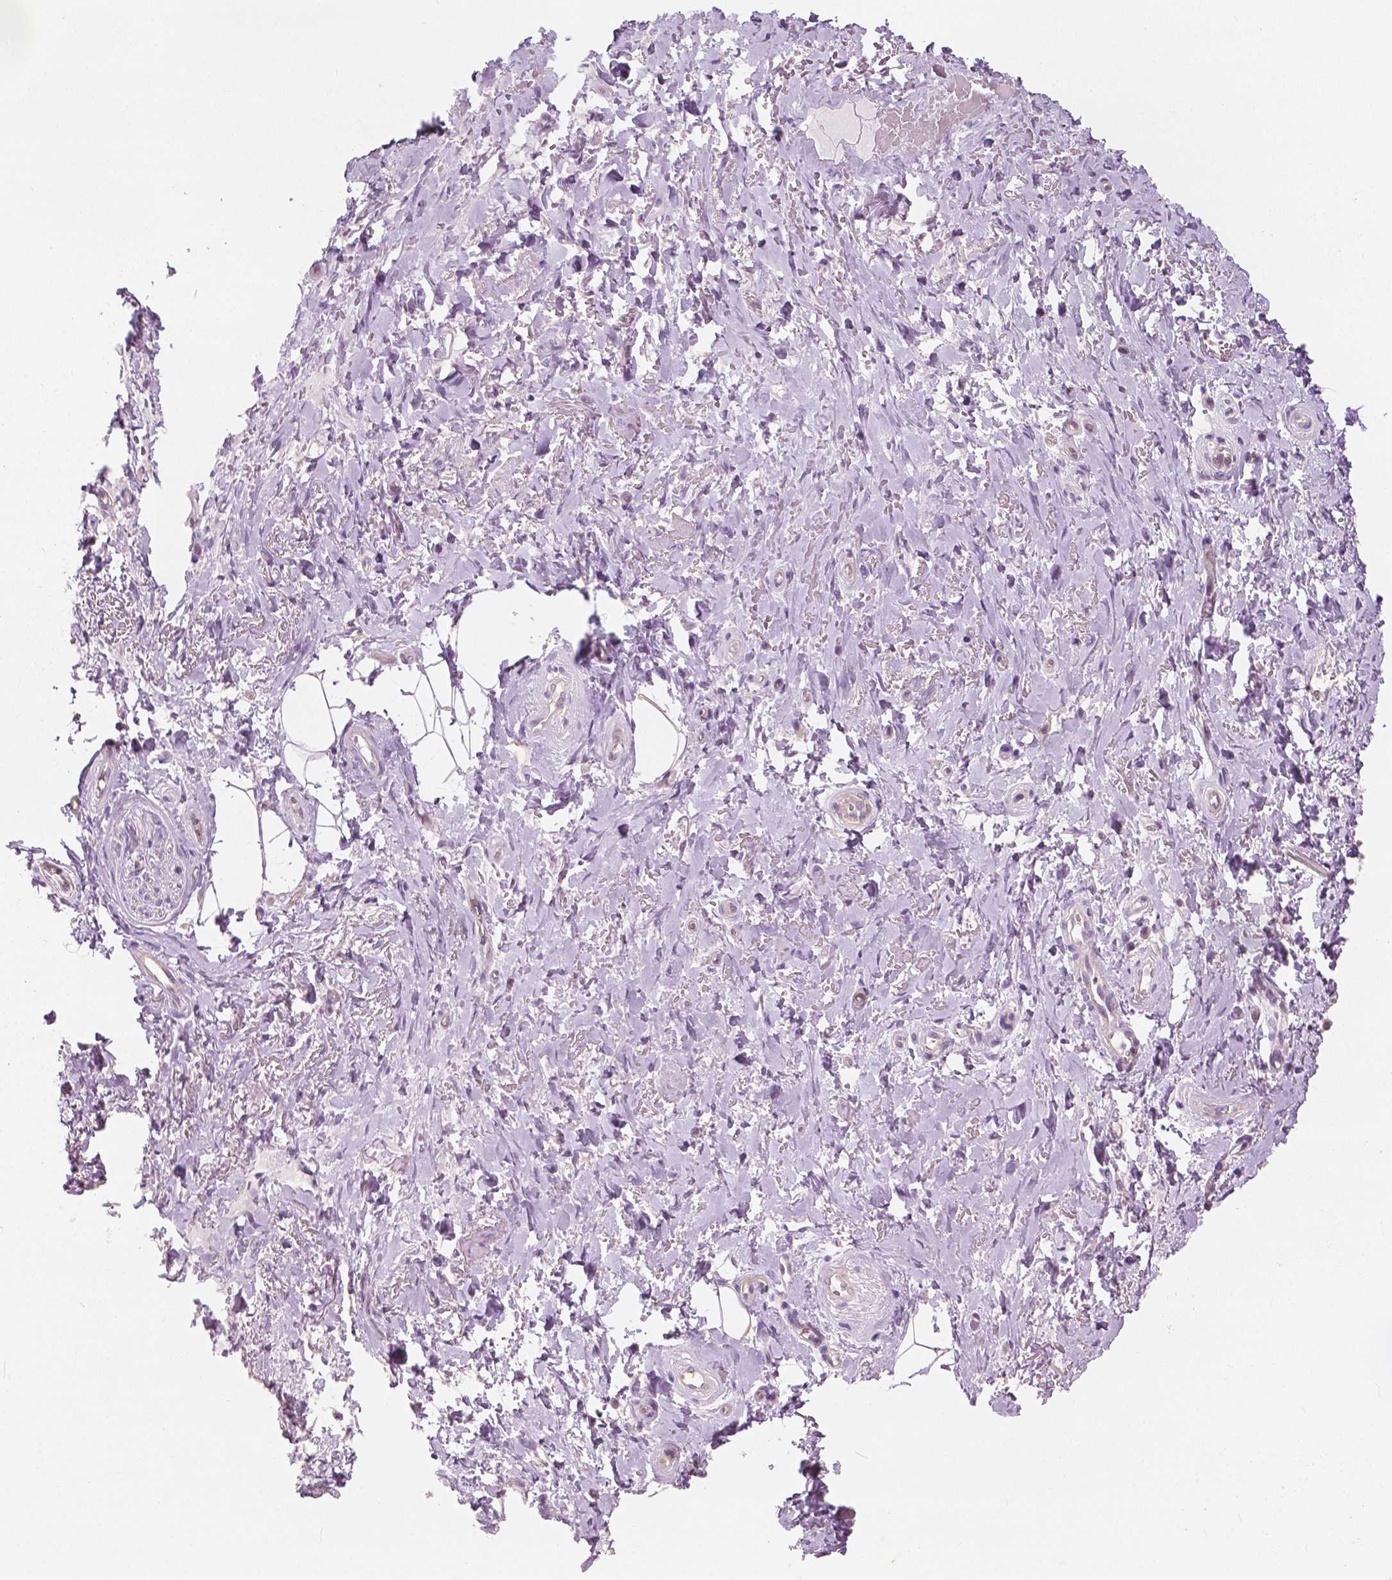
{"staining": {"intensity": "negative", "quantity": "none", "location": "none"}, "tissue": "adipose tissue", "cell_type": "Adipocytes", "image_type": "normal", "snomed": [{"axis": "morphology", "description": "Normal tissue, NOS"}, {"axis": "topography", "description": "Anal"}, {"axis": "topography", "description": "Peripheral nerve tissue"}], "caption": "This is an IHC photomicrograph of benign adipose tissue. There is no expression in adipocytes.", "gene": "TKFC", "patient": {"sex": "male", "age": 53}}